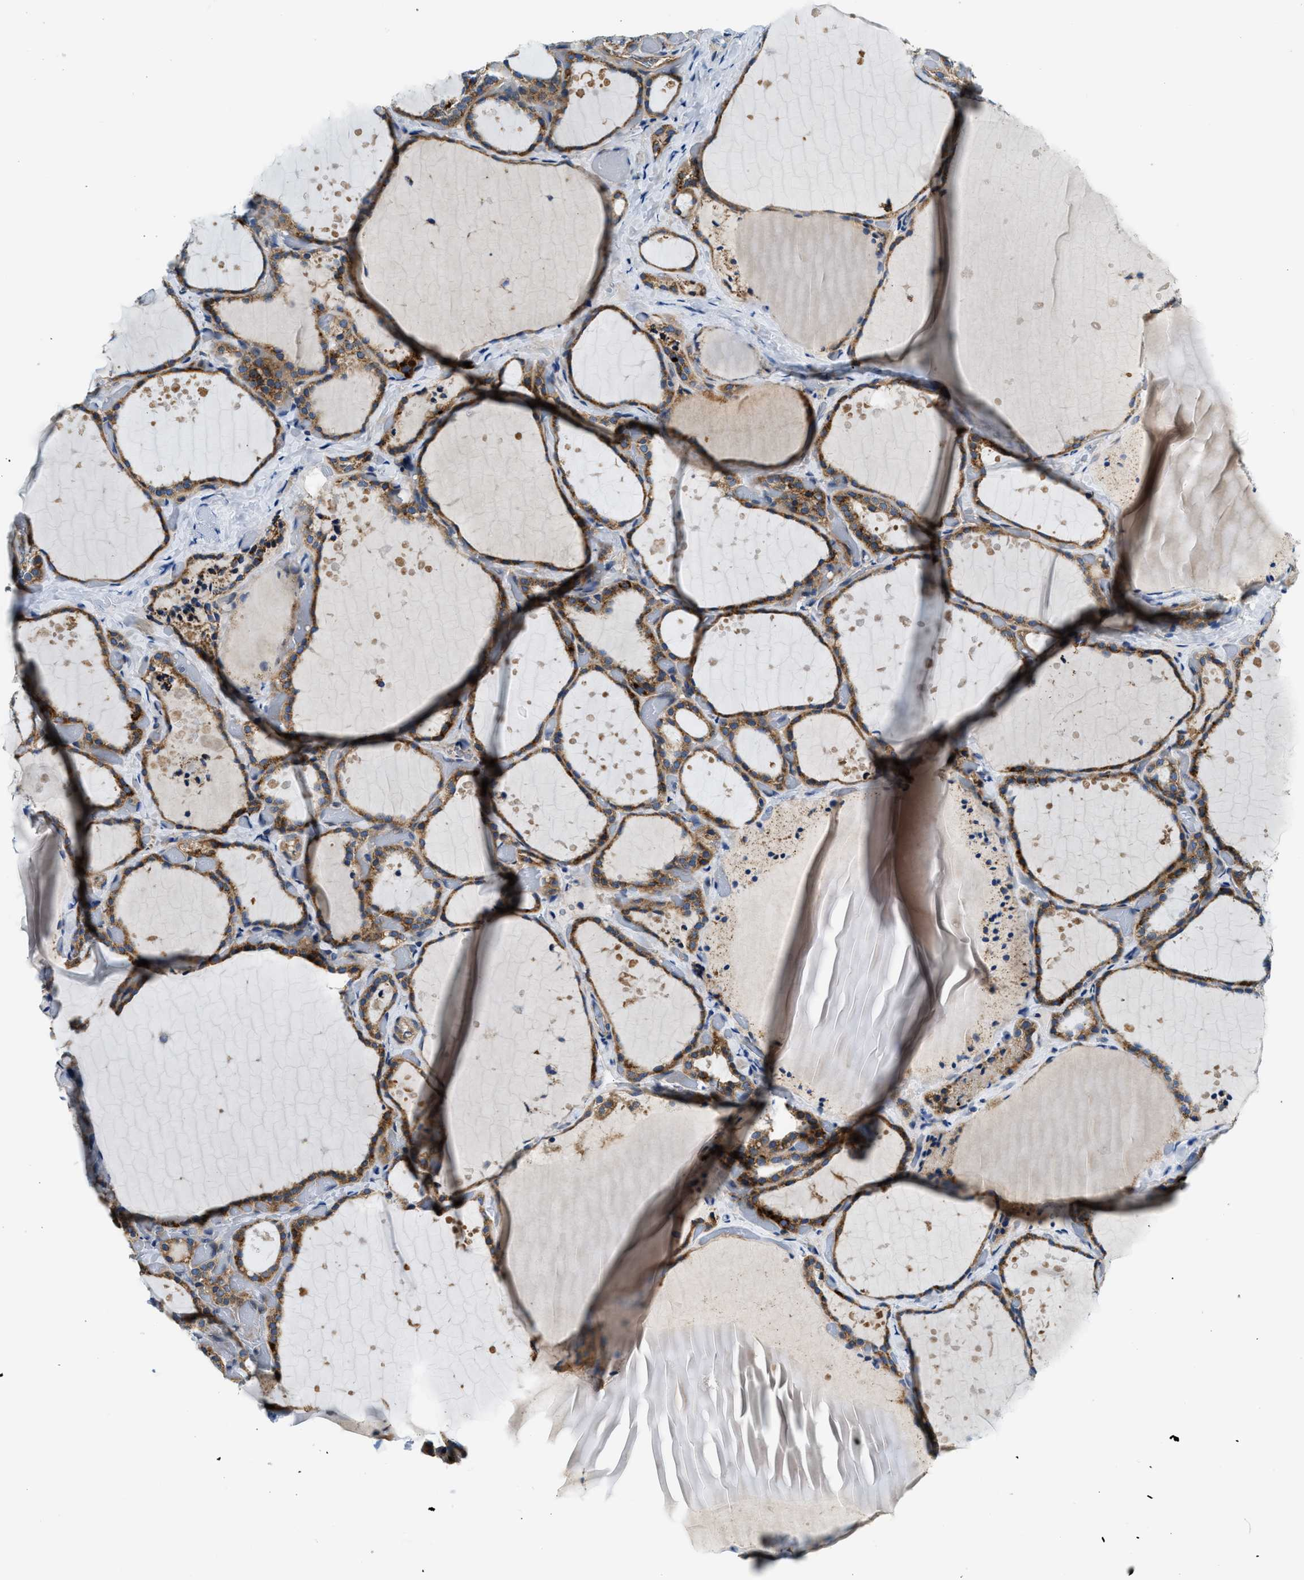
{"staining": {"intensity": "moderate", "quantity": ">75%", "location": "cytoplasmic/membranous"}, "tissue": "thyroid gland", "cell_type": "Glandular cells", "image_type": "normal", "snomed": [{"axis": "morphology", "description": "Normal tissue, NOS"}, {"axis": "topography", "description": "Thyroid gland"}], "caption": "Brown immunohistochemical staining in benign human thyroid gland demonstrates moderate cytoplasmic/membranous expression in approximately >75% of glandular cells. The staining was performed using DAB, with brown indicating positive protein expression. Nuclei are stained blue with hematoxylin.", "gene": "LPIN2", "patient": {"sex": "female", "age": 44}}